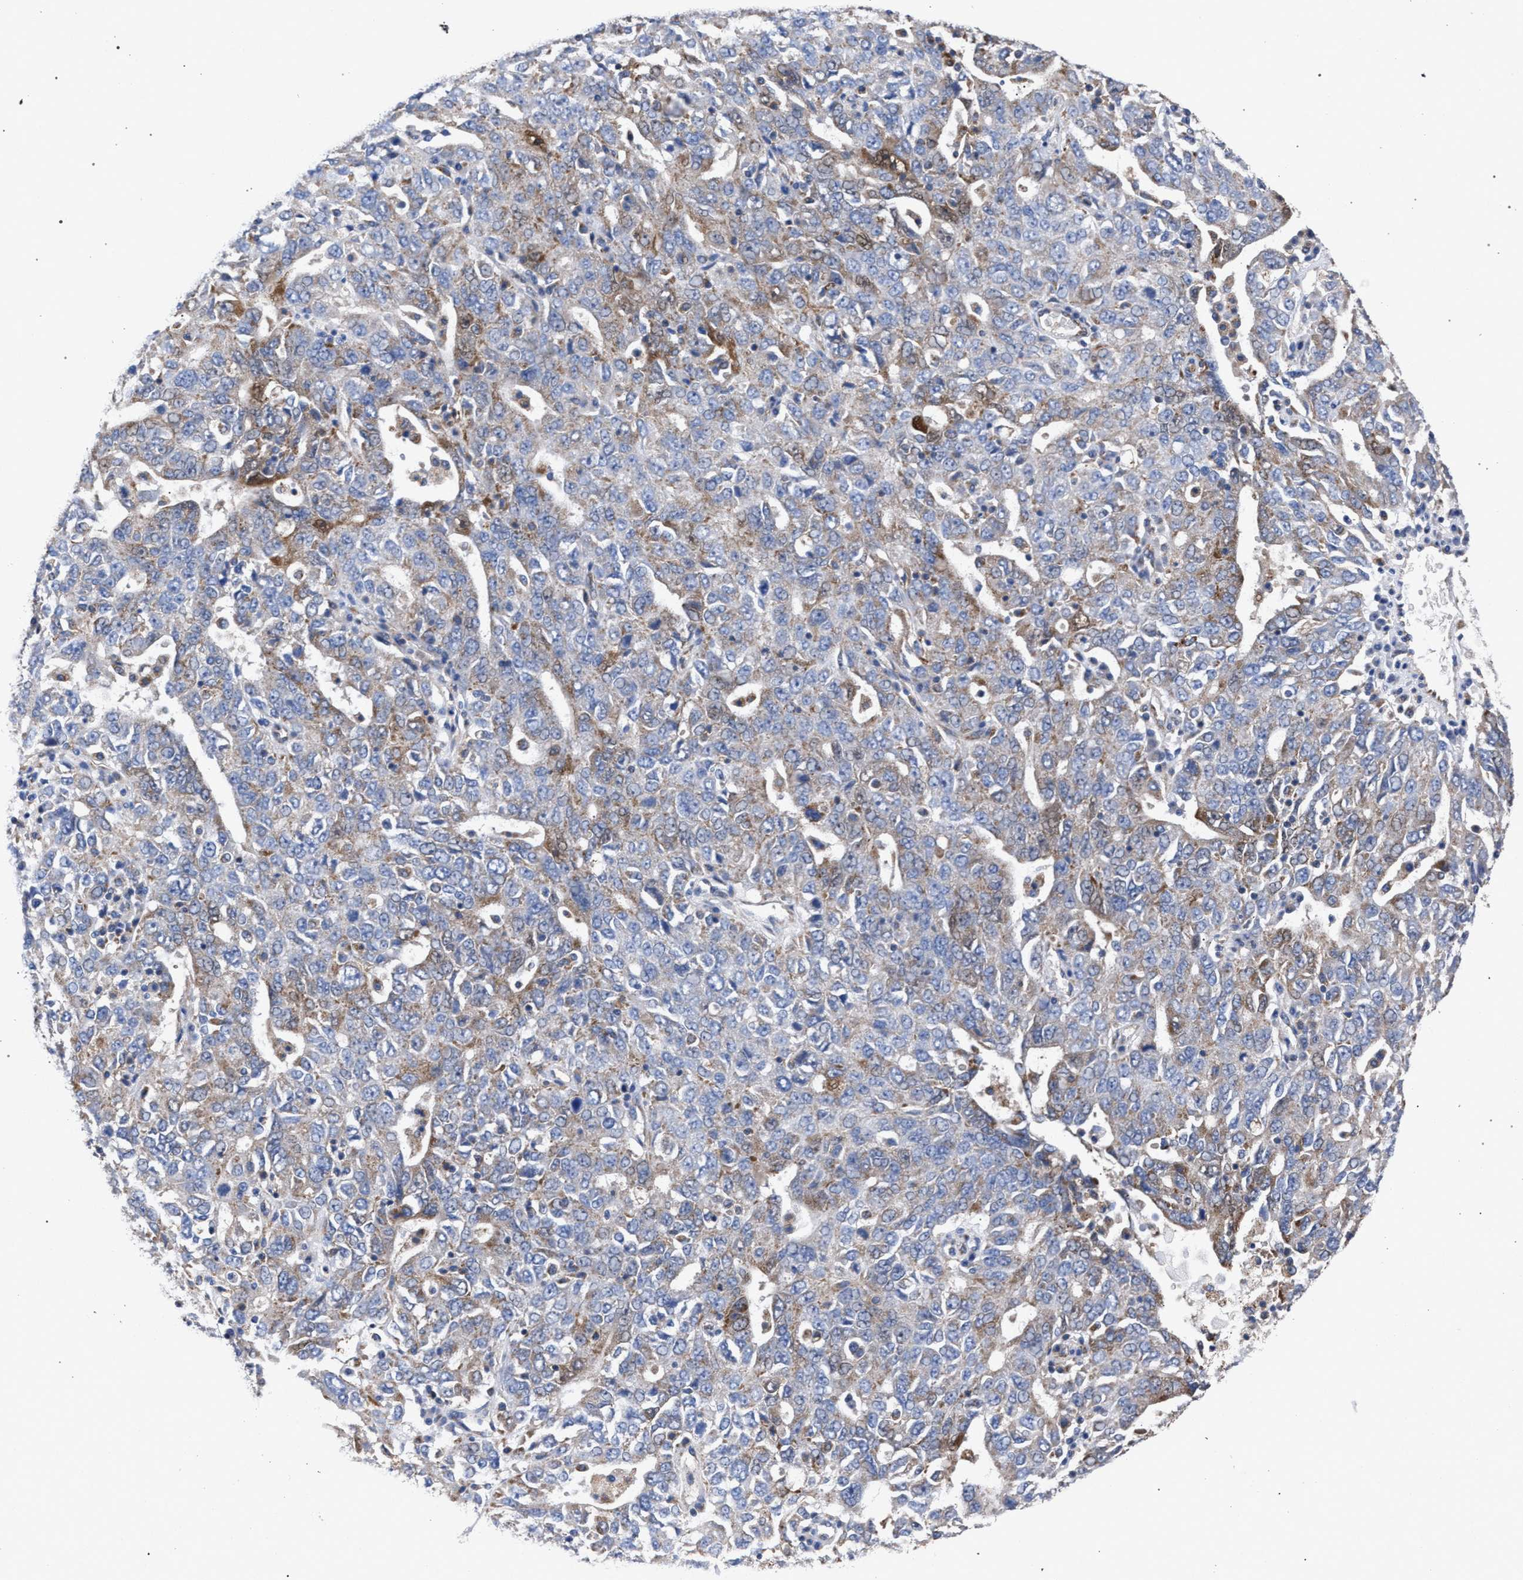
{"staining": {"intensity": "moderate", "quantity": "<25%", "location": "cytoplasmic/membranous"}, "tissue": "ovarian cancer", "cell_type": "Tumor cells", "image_type": "cancer", "snomed": [{"axis": "morphology", "description": "Carcinoma, endometroid"}, {"axis": "topography", "description": "Ovary"}], "caption": "Protein analysis of ovarian cancer (endometroid carcinoma) tissue reveals moderate cytoplasmic/membranous positivity in about <25% of tumor cells. Immunohistochemistry (ihc) stains the protein of interest in brown and the nuclei are stained blue.", "gene": "GMPR", "patient": {"sex": "female", "age": 62}}